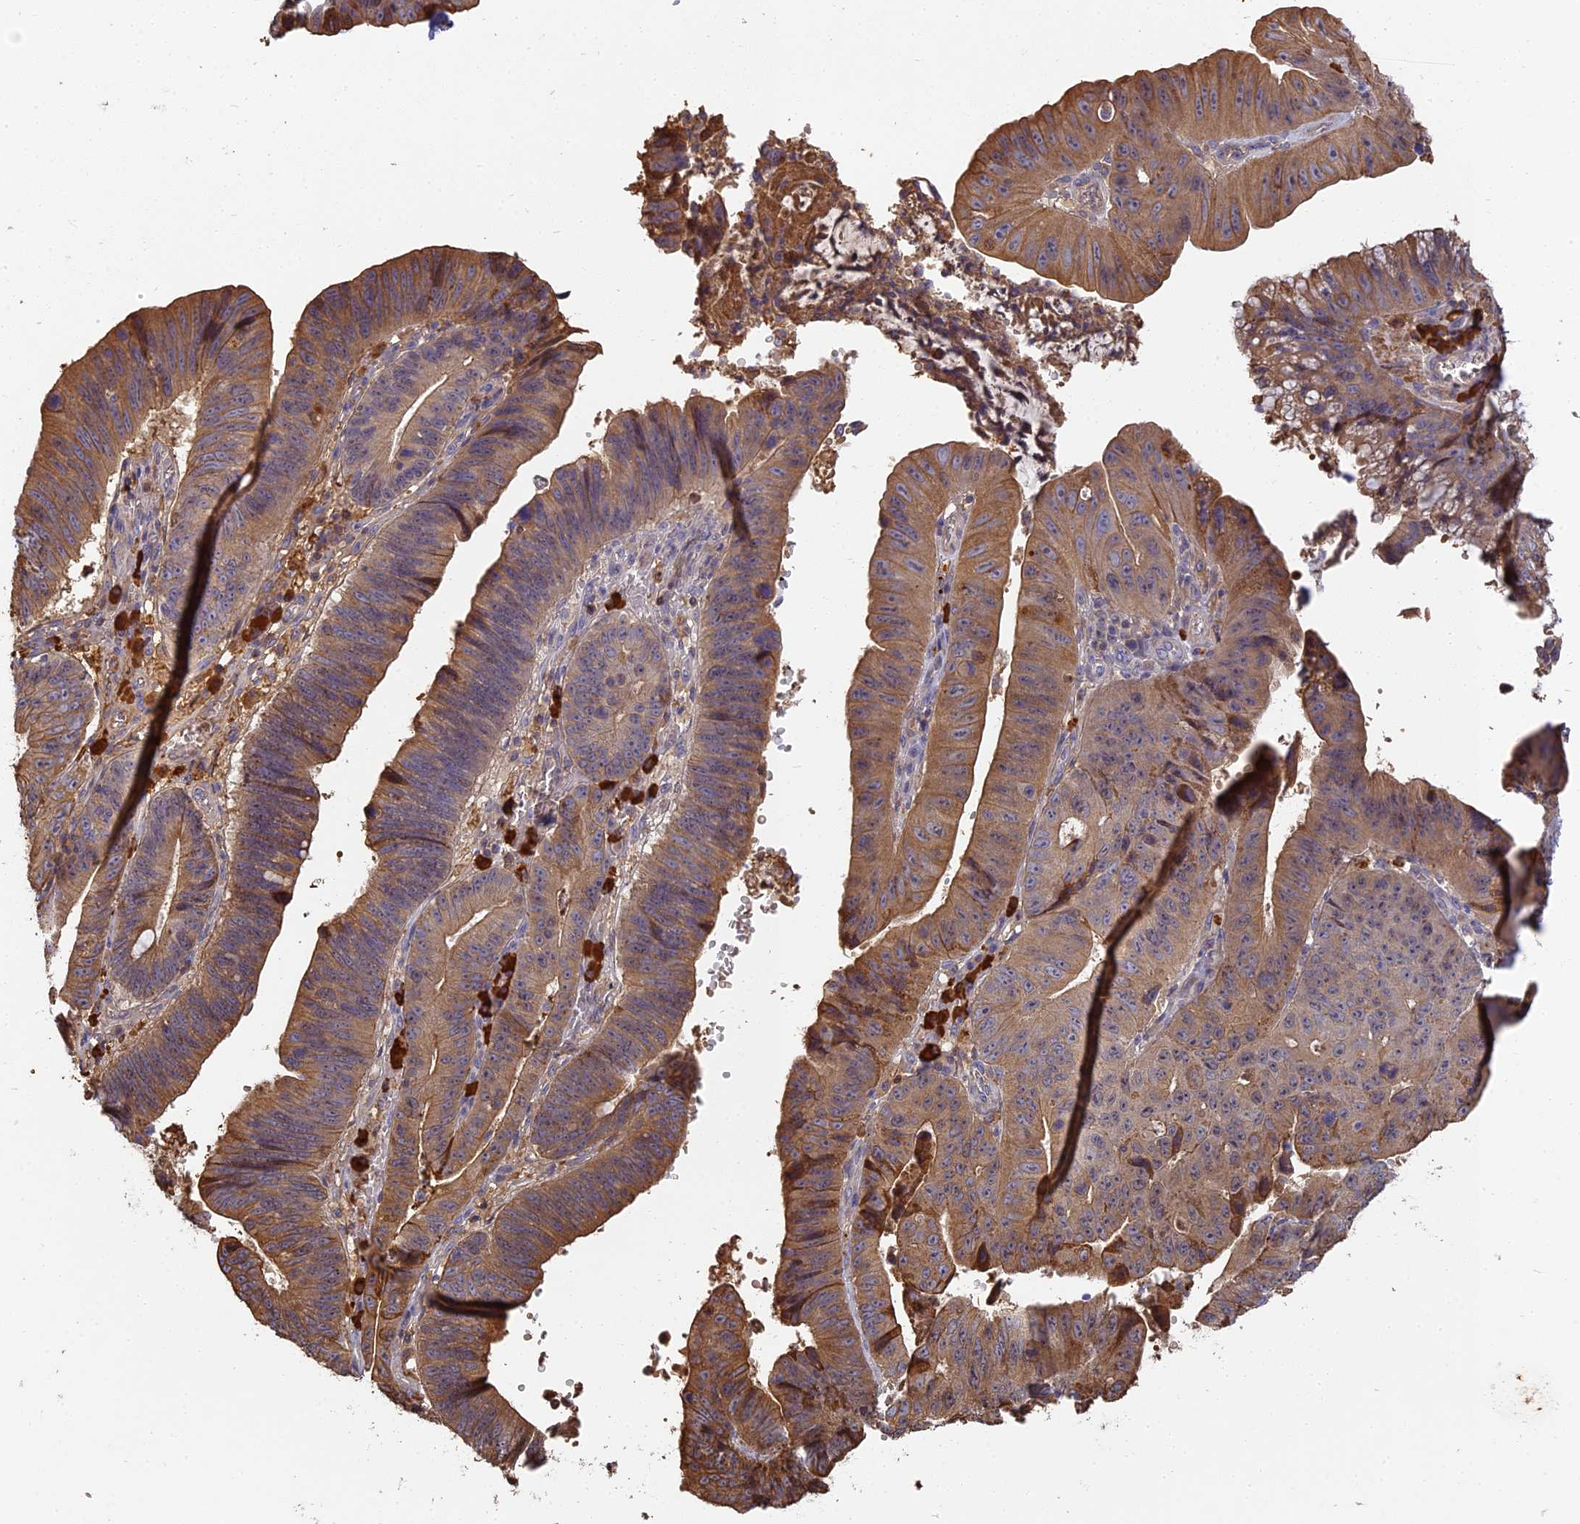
{"staining": {"intensity": "moderate", "quantity": "25%-75%", "location": "cytoplasmic/membranous"}, "tissue": "stomach cancer", "cell_type": "Tumor cells", "image_type": "cancer", "snomed": [{"axis": "morphology", "description": "Adenocarcinoma, NOS"}, {"axis": "topography", "description": "Stomach"}], "caption": "Protein staining by immunohistochemistry (IHC) reveals moderate cytoplasmic/membranous positivity in about 25%-75% of tumor cells in stomach adenocarcinoma.", "gene": "ERMAP", "patient": {"sex": "male", "age": 59}}